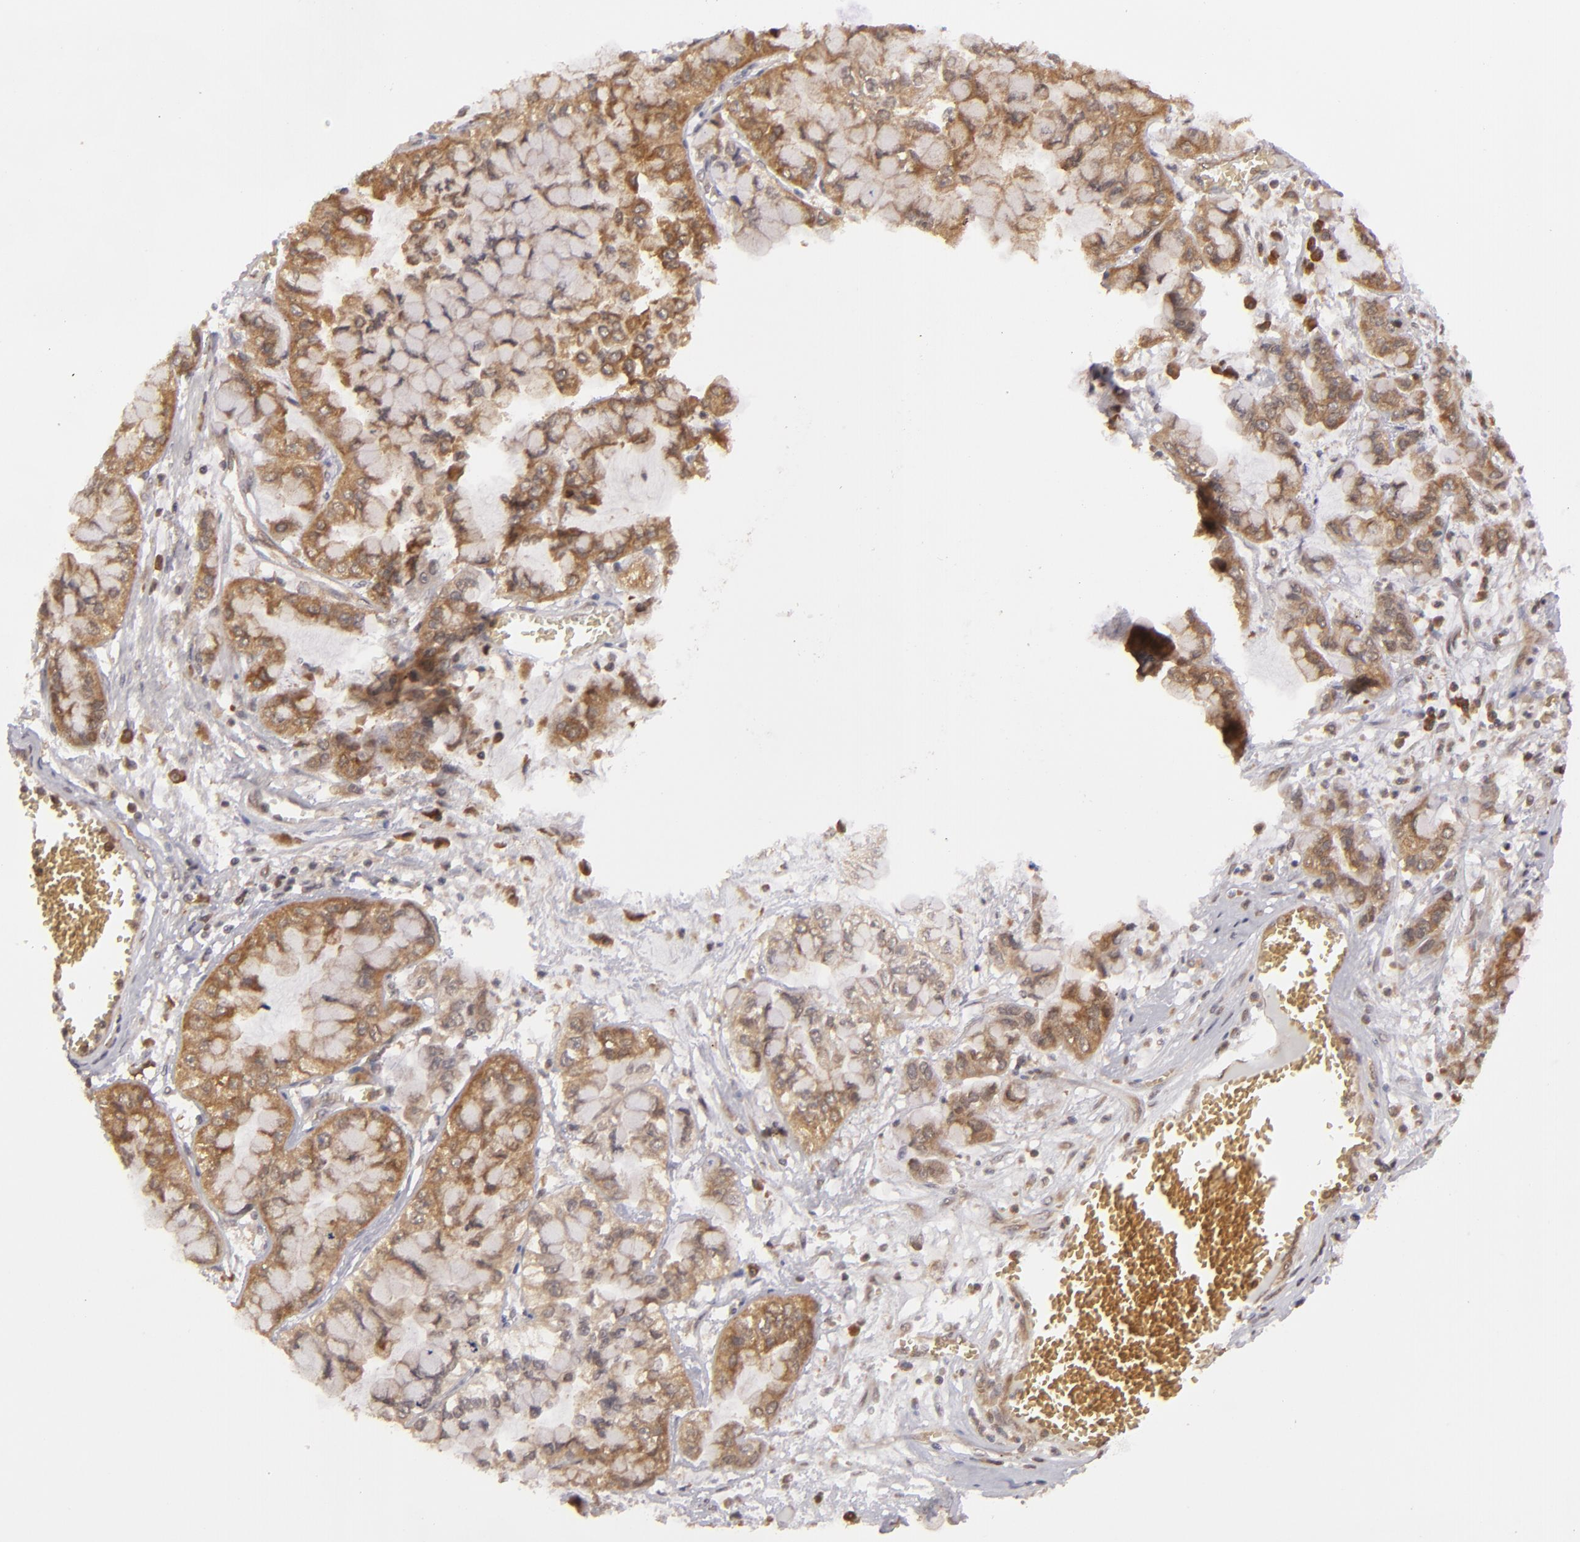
{"staining": {"intensity": "moderate", "quantity": "25%-75%", "location": "cytoplasmic/membranous"}, "tissue": "liver cancer", "cell_type": "Tumor cells", "image_type": "cancer", "snomed": [{"axis": "morphology", "description": "Cholangiocarcinoma"}, {"axis": "topography", "description": "Liver"}], "caption": "This image shows immunohistochemistry (IHC) staining of human cholangiocarcinoma (liver), with medium moderate cytoplasmic/membranous staining in approximately 25%-75% of tumor cells.", "gene": "MAPK3", "patient": {"sex": "female", "age": 79}}